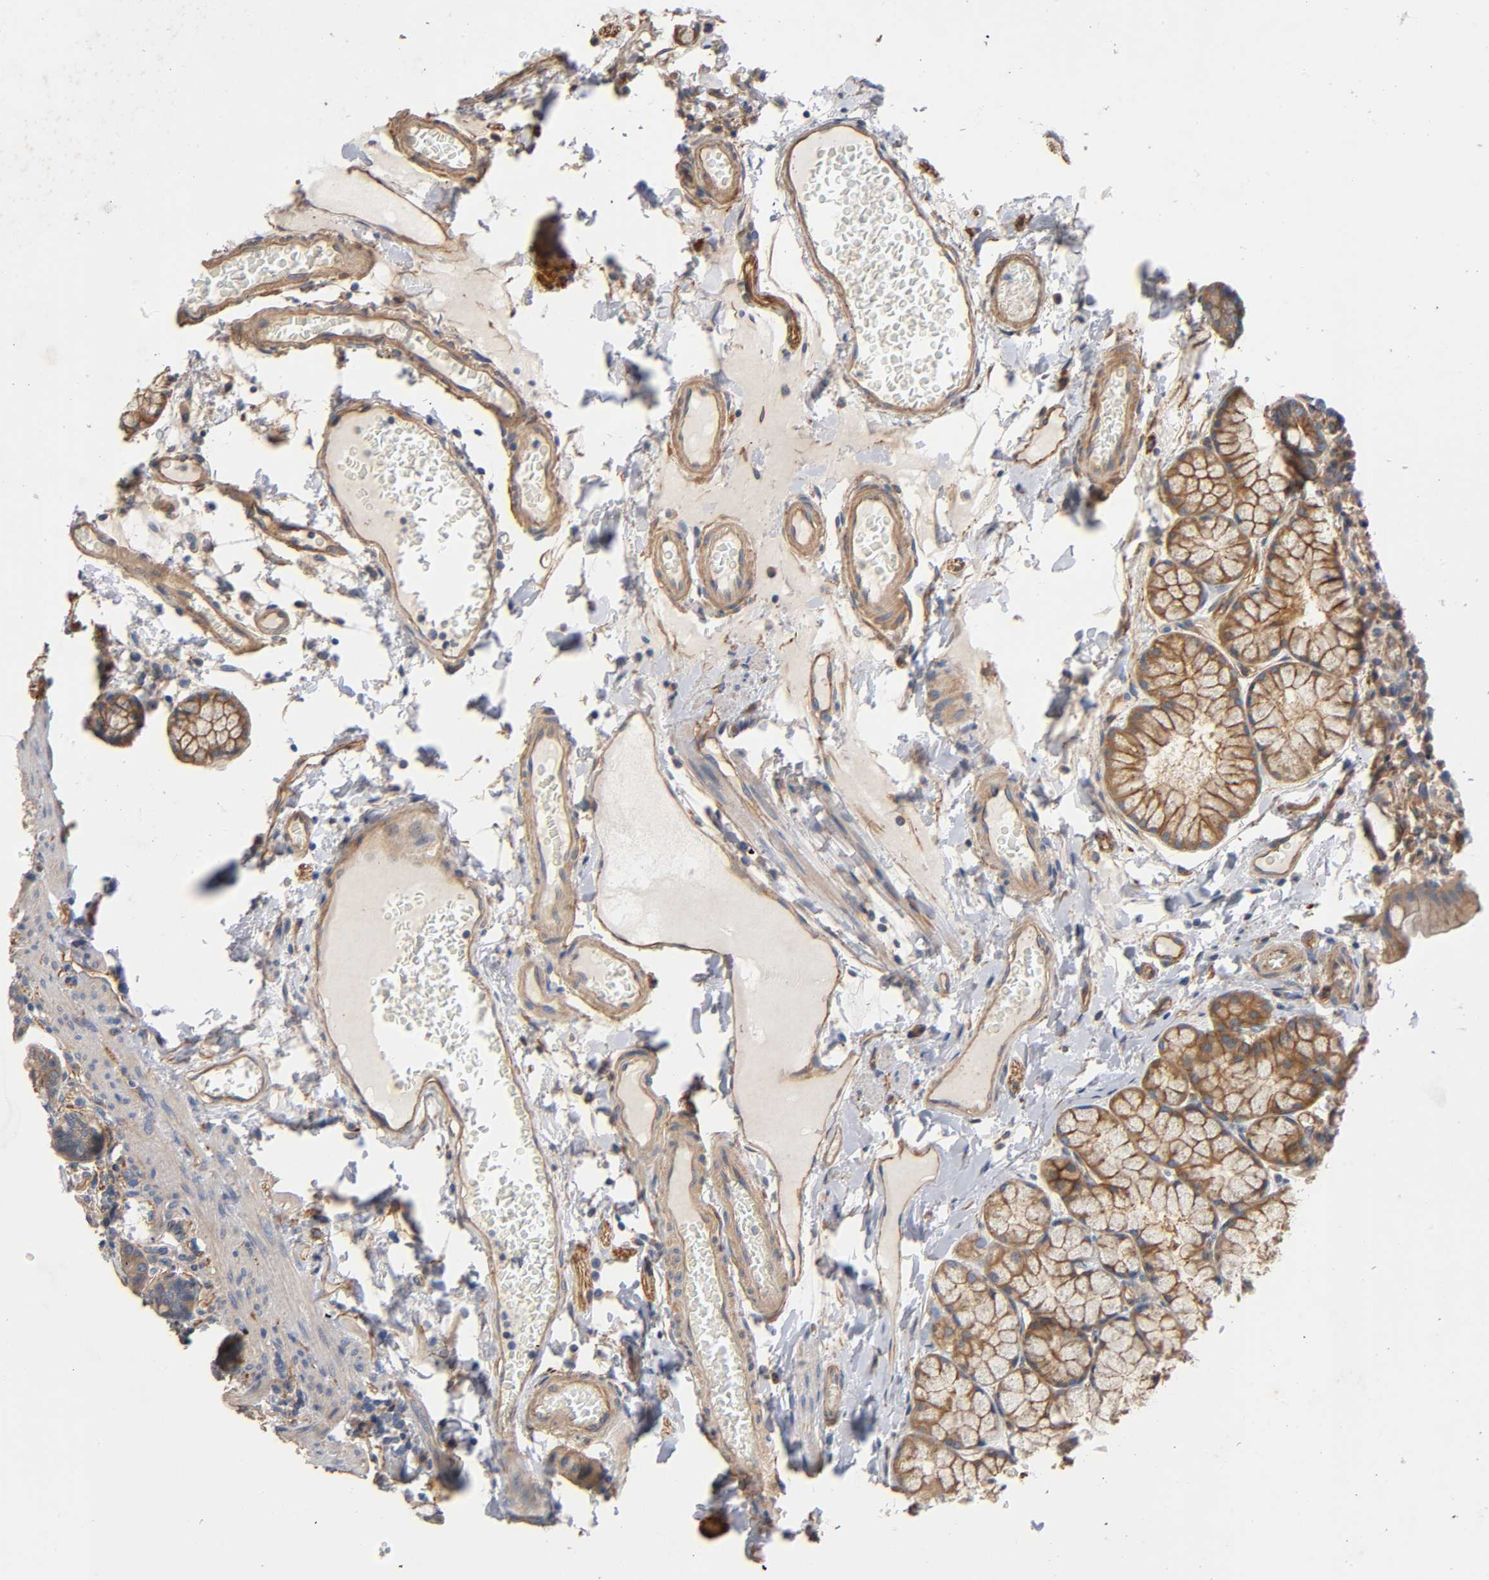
{"staining": {"intensity": "moderate", "quantity": ">75%", "location": "cytoplasmic/membranous"}, "tissue": "duodenum", "cell_type": "Glandular cells", "image_type": "normal", "snomed": [{"axis": "morphology", "description": "Normal tissue, NOS"}, {"axis": "topography", "description": "Duodenum"}], "caption": "Immunohistochemical staining of unremarkable duodenum reveals >75% levels of moderate cytoplasmic/membranous protein expression in approximately >75% of glandular cells. The protein is shown in brown color, while the nuclei are stained blue.", "gene": "MARS1", "patient": {"sex": "male", "age": 50}}